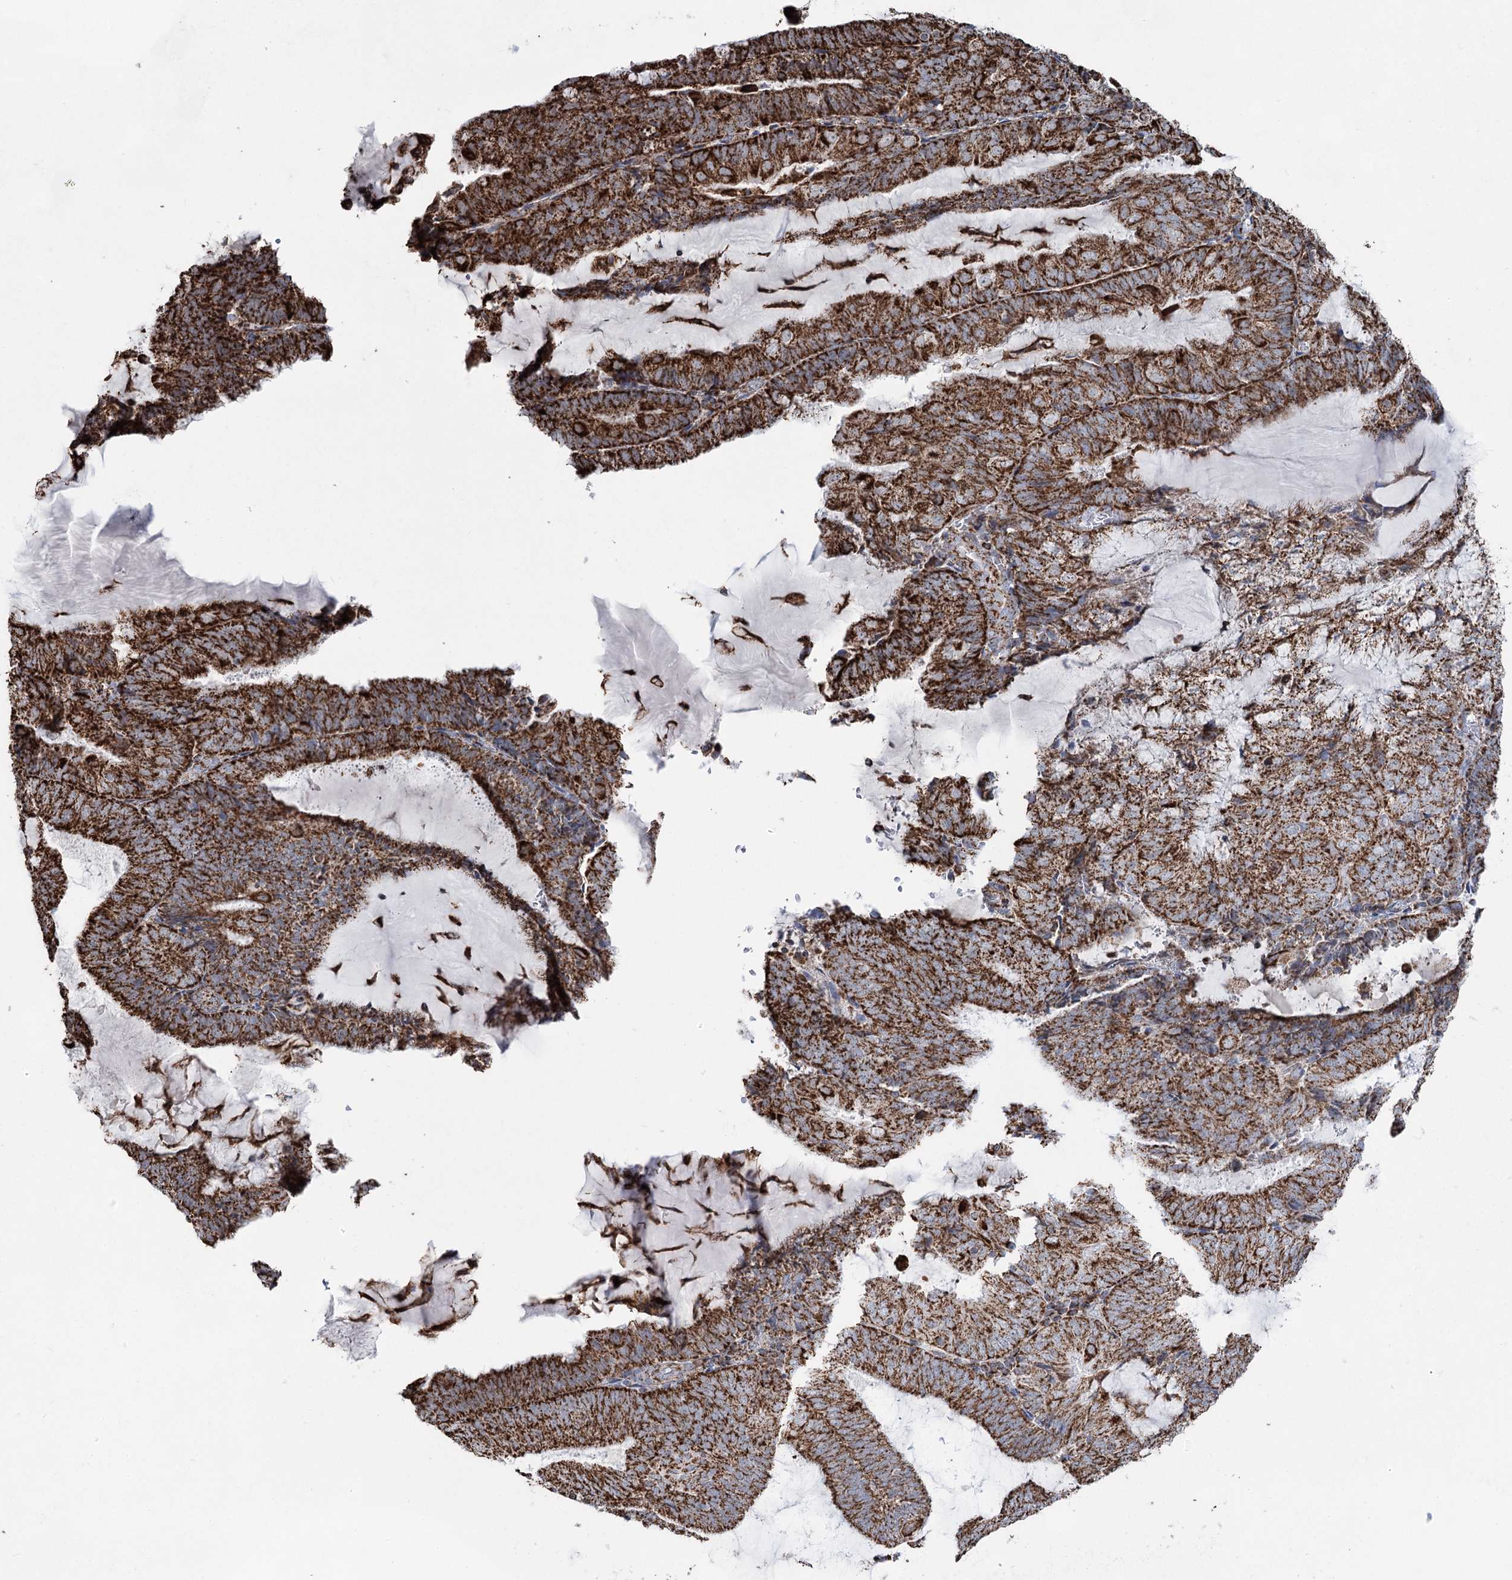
{"staining": {"intensity": "strong", "quantity": ">75%", "location": "cytoplasmic/membranous"}, "tissue": "endometrial cancer", "cell_type": "Tumor cells", "image_type": "cancer", "snomed": [{"axis": "morphology", "description": "Adenocarcinoma, NOS"}, {"axis": "topography", "description": "Endometrium"}], "caption": "Immunohistochemistry image of endometrial adenocarcinoma stained for a protein (brown), which reveals high levels of strong cytoplasmic/membranous expression in approximately >75% of tumor cells.", "gene": "CWF19L1", "patient": {"sex": "female", "age": 81}}